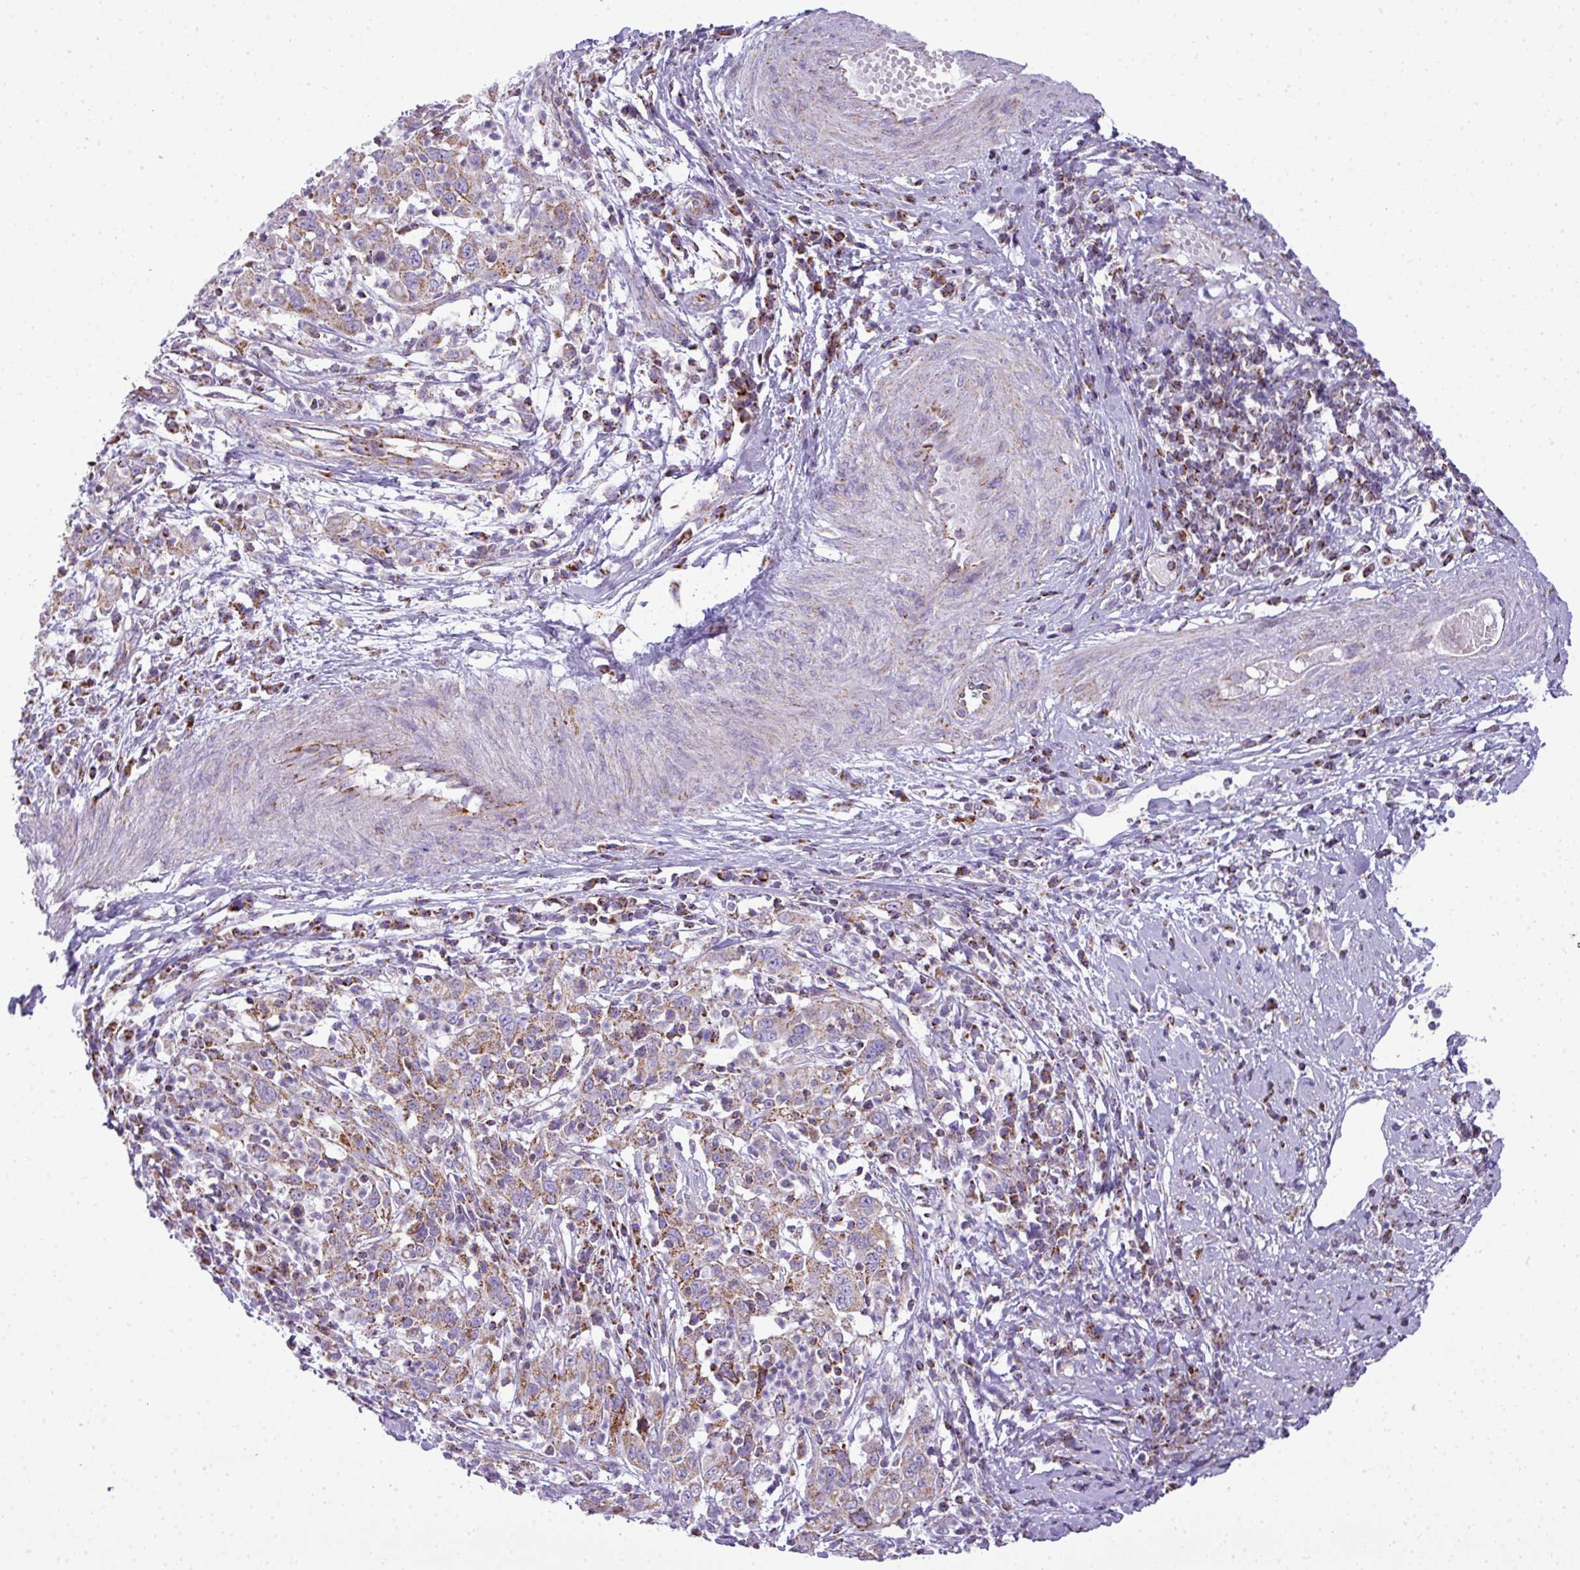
{"staining": {"intensity": "moderate", "quantity": ">75%", "location": "cytoplasmic/membranous"}, "tissue": "cervical cancer", "cell_type": "Tumor cells", "image_type": "cancer", "snomed": [{"axis": "morphology", "description": "Squamous cell carcinoma, NOS"}, {"axis": "topography", "description": "Cervix"}], "caption": "Immunohistochemistry (DAB (3,3'-diaminobenzidine)) staining of squamous cell carcinoma (cervical) demonstrates moderate cytoplasmic/membranous protein positivity in about >75% of tumor cells. The staining is performed using DAB brown chromogen to label protein expression. The nuclei are counter-stained blue using hematoxylin.", "gene": "ZNF81", "patient": {"sex": "female", "age": 46}}